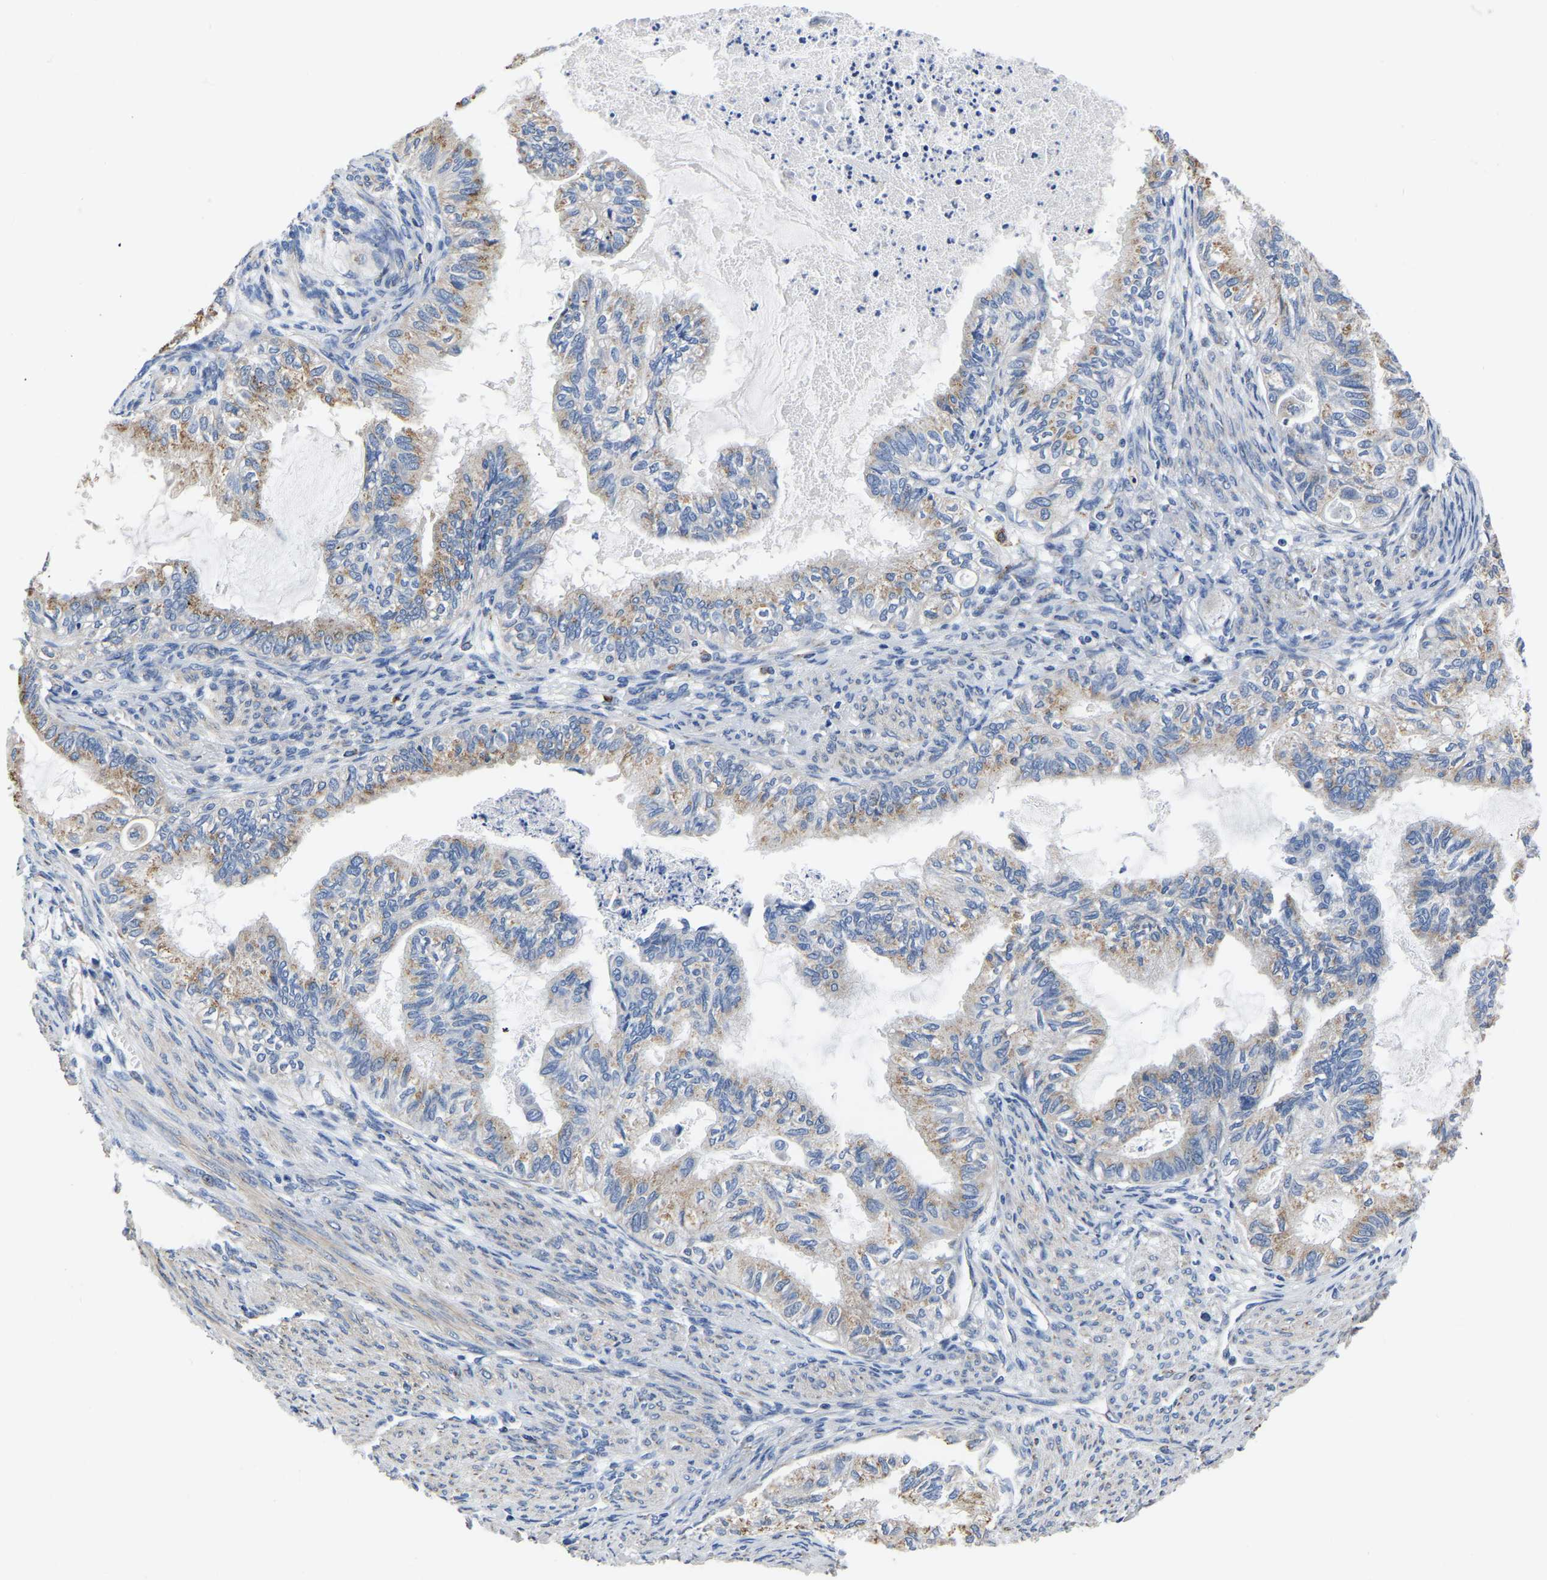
{"staining": {"intensity": "moderate", "quantity": "25%-75%", "location": "cytoplasmic/membranous"}, "tissue": "cervical cancer", "cell_type": "Tumor cells", "image_type": "cancer", "snomed": [{"axis": "morphology", "description": "Normal tissue, NOS"}, {"axis": "morphology", "description": "Adenocarcinoma, NOS"}, {"axis": "topography", "description": "Cervix"}, {"axis": "topography", "description": "Endometrium"}], "caption": "DAB immunohistochemical staining of cervical cancer (adenocarcinoma) shows moderate cytoplasmic/membranous protein positivity in about 25%-75% of tumor cells.", "gene": "PDLIM7", "patient": {"sex": "female", "age": 86}}